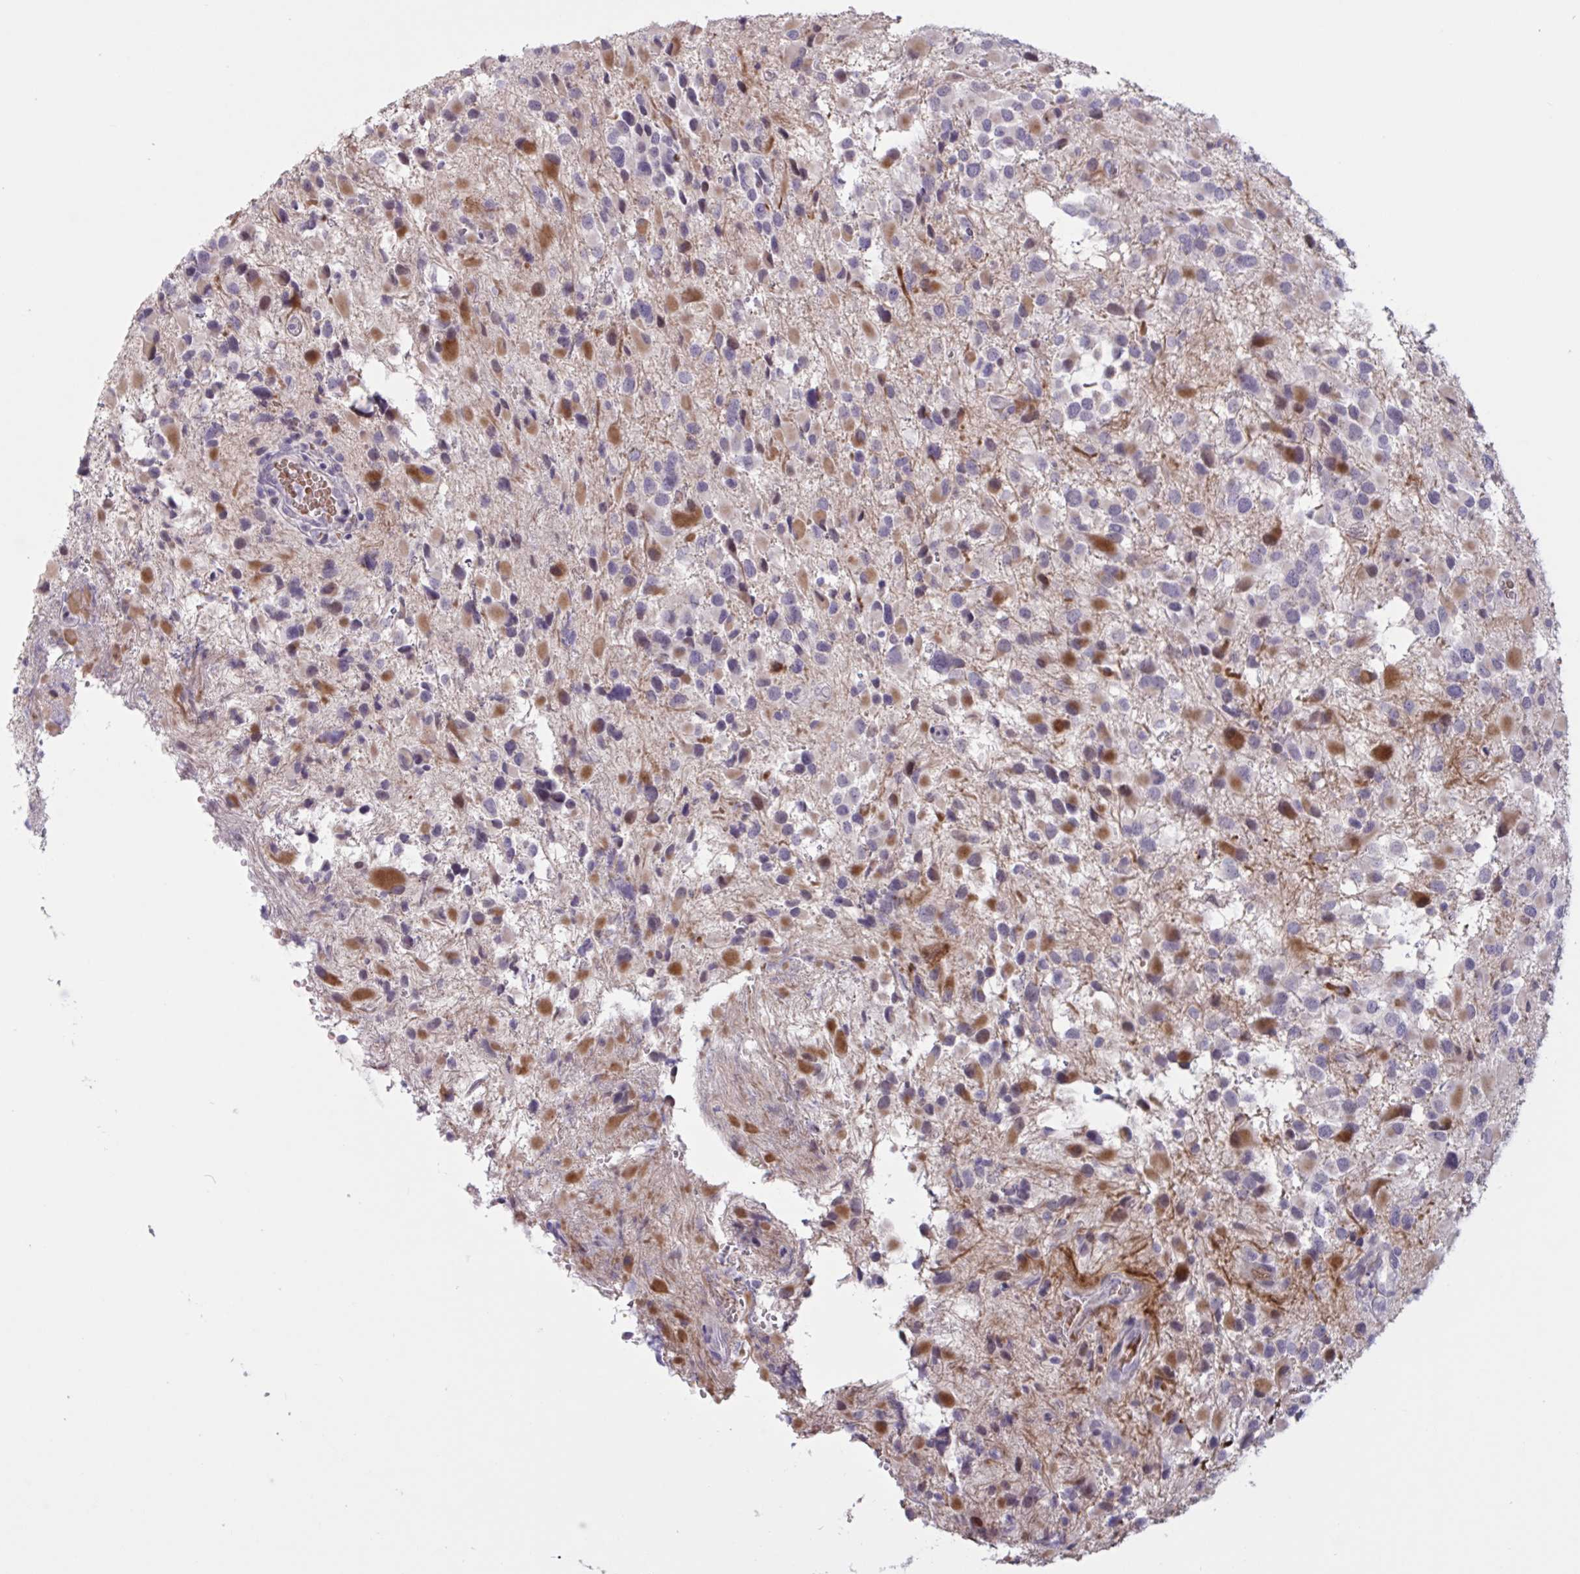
{"staining": {"intensity": "moderate", "quantity": "25%-75%", "location": "cytoplasmic/membranous"}, "tissue": "glioma", "cell_type": "Tumor cells", "image_type": "cancer", "snomed": [{"axis": "morphology", "description": "Glioma, malignant, High grade"}, {"axis": "topography", "description": "Brain"}], "caption": "Glioma tissue exhibits moderate cytoplasmic/membranous staining in about 25%-75% of tumor cells, visualized by immunohistochemistry.", "gene": "RFPL4B", "patient": {"sex": "female", "age": 40}}